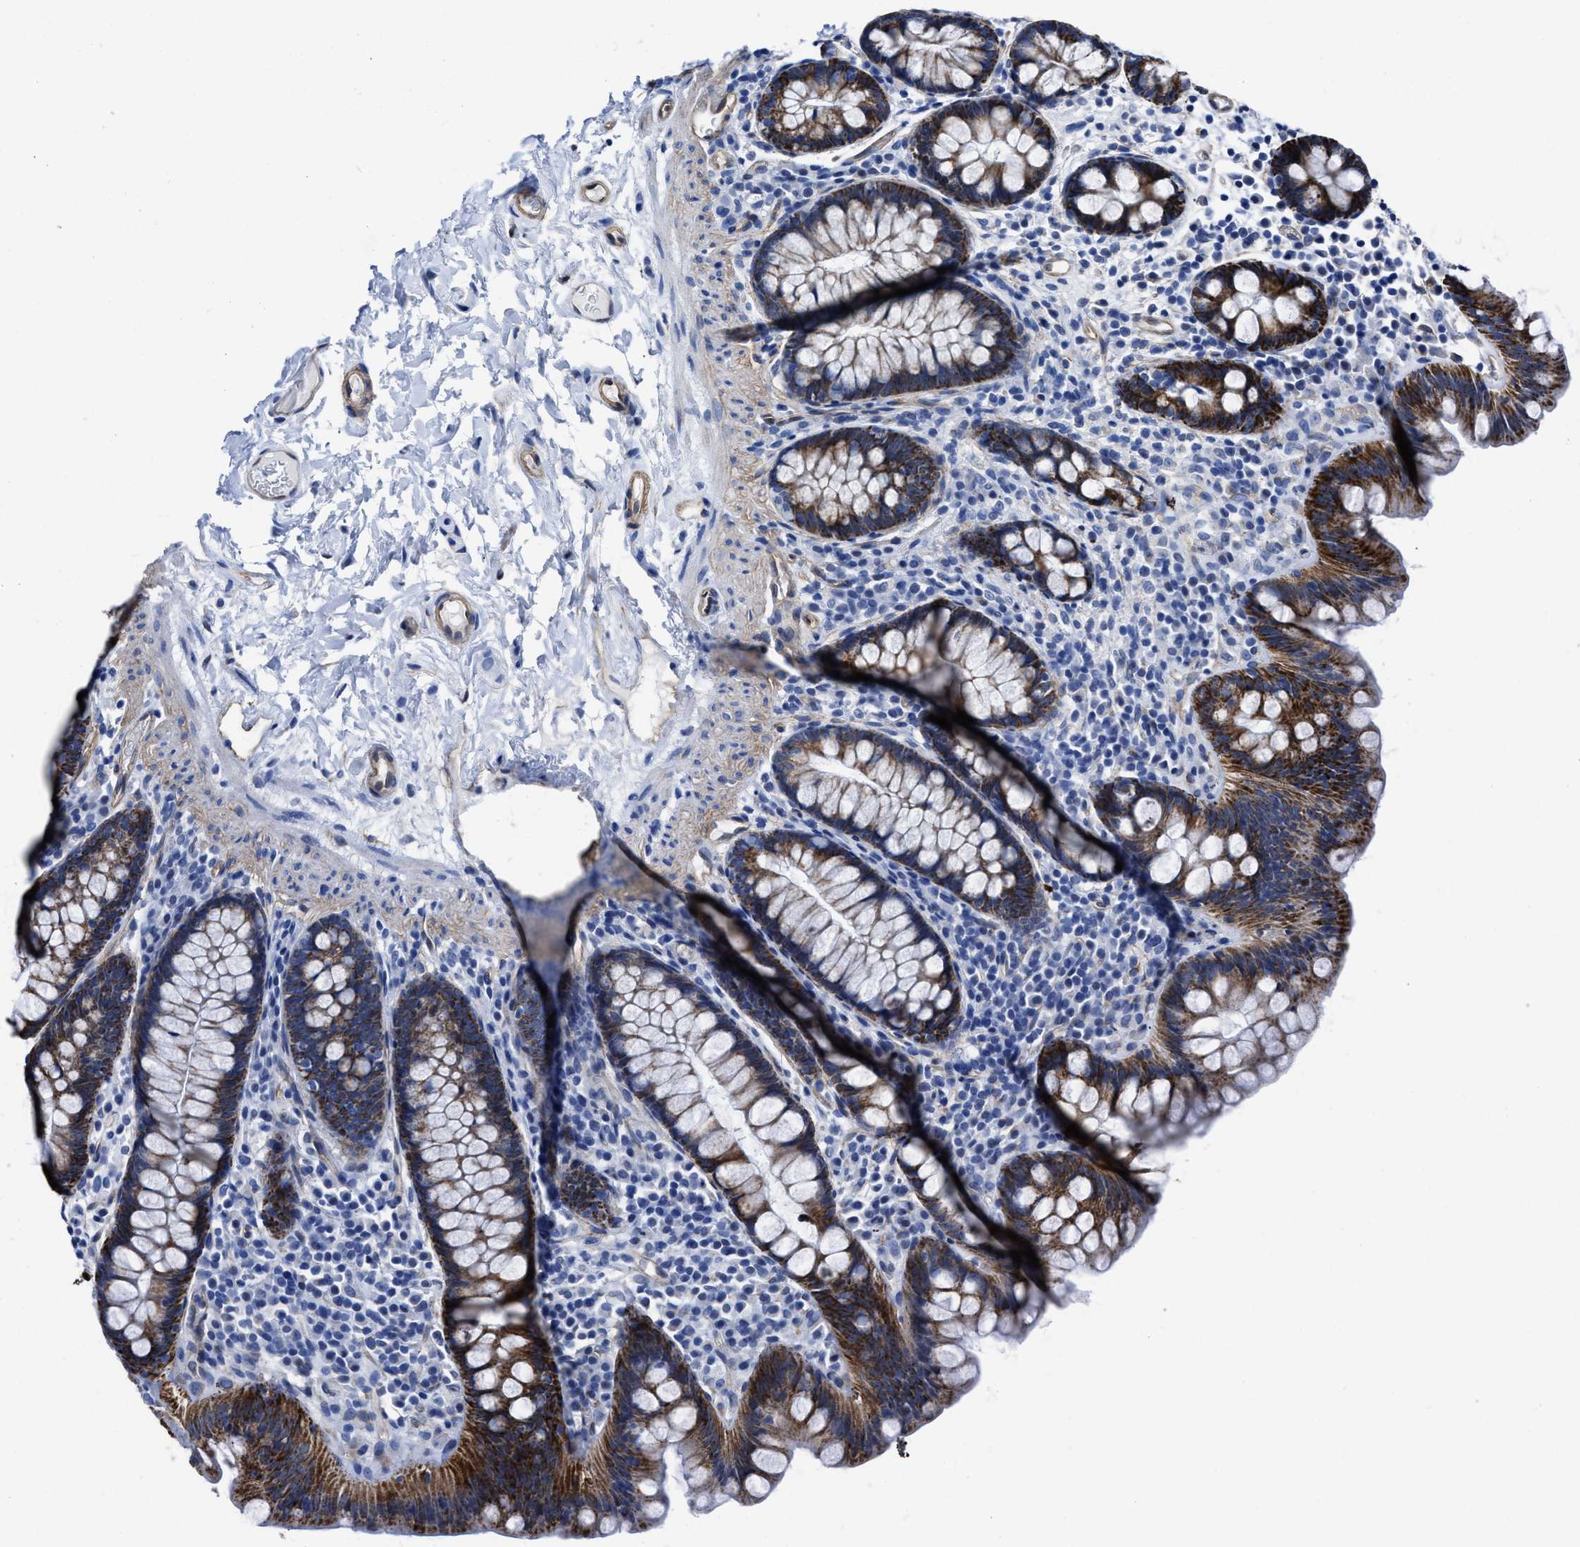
{"staining": {"intensity": "weak", "quantity": ">75%", "location": "cytoplasmic/membranous"}, "tissue": "colon", "cell_type": "Endothelial cells", "image_type": "normal", "snomed": [{"axis": "morphology", "description": "Normal tissue, NOS"}, {"axis": "topography", "description": "Colon"}], "caption": "This is a histology image of IHC staining of benign colon, which shows weak positivity in the cytoplasmic/membranous of endothelial cells.", "gene": "KCNMB3", "patient": {"sex": "female", "age": 80}}